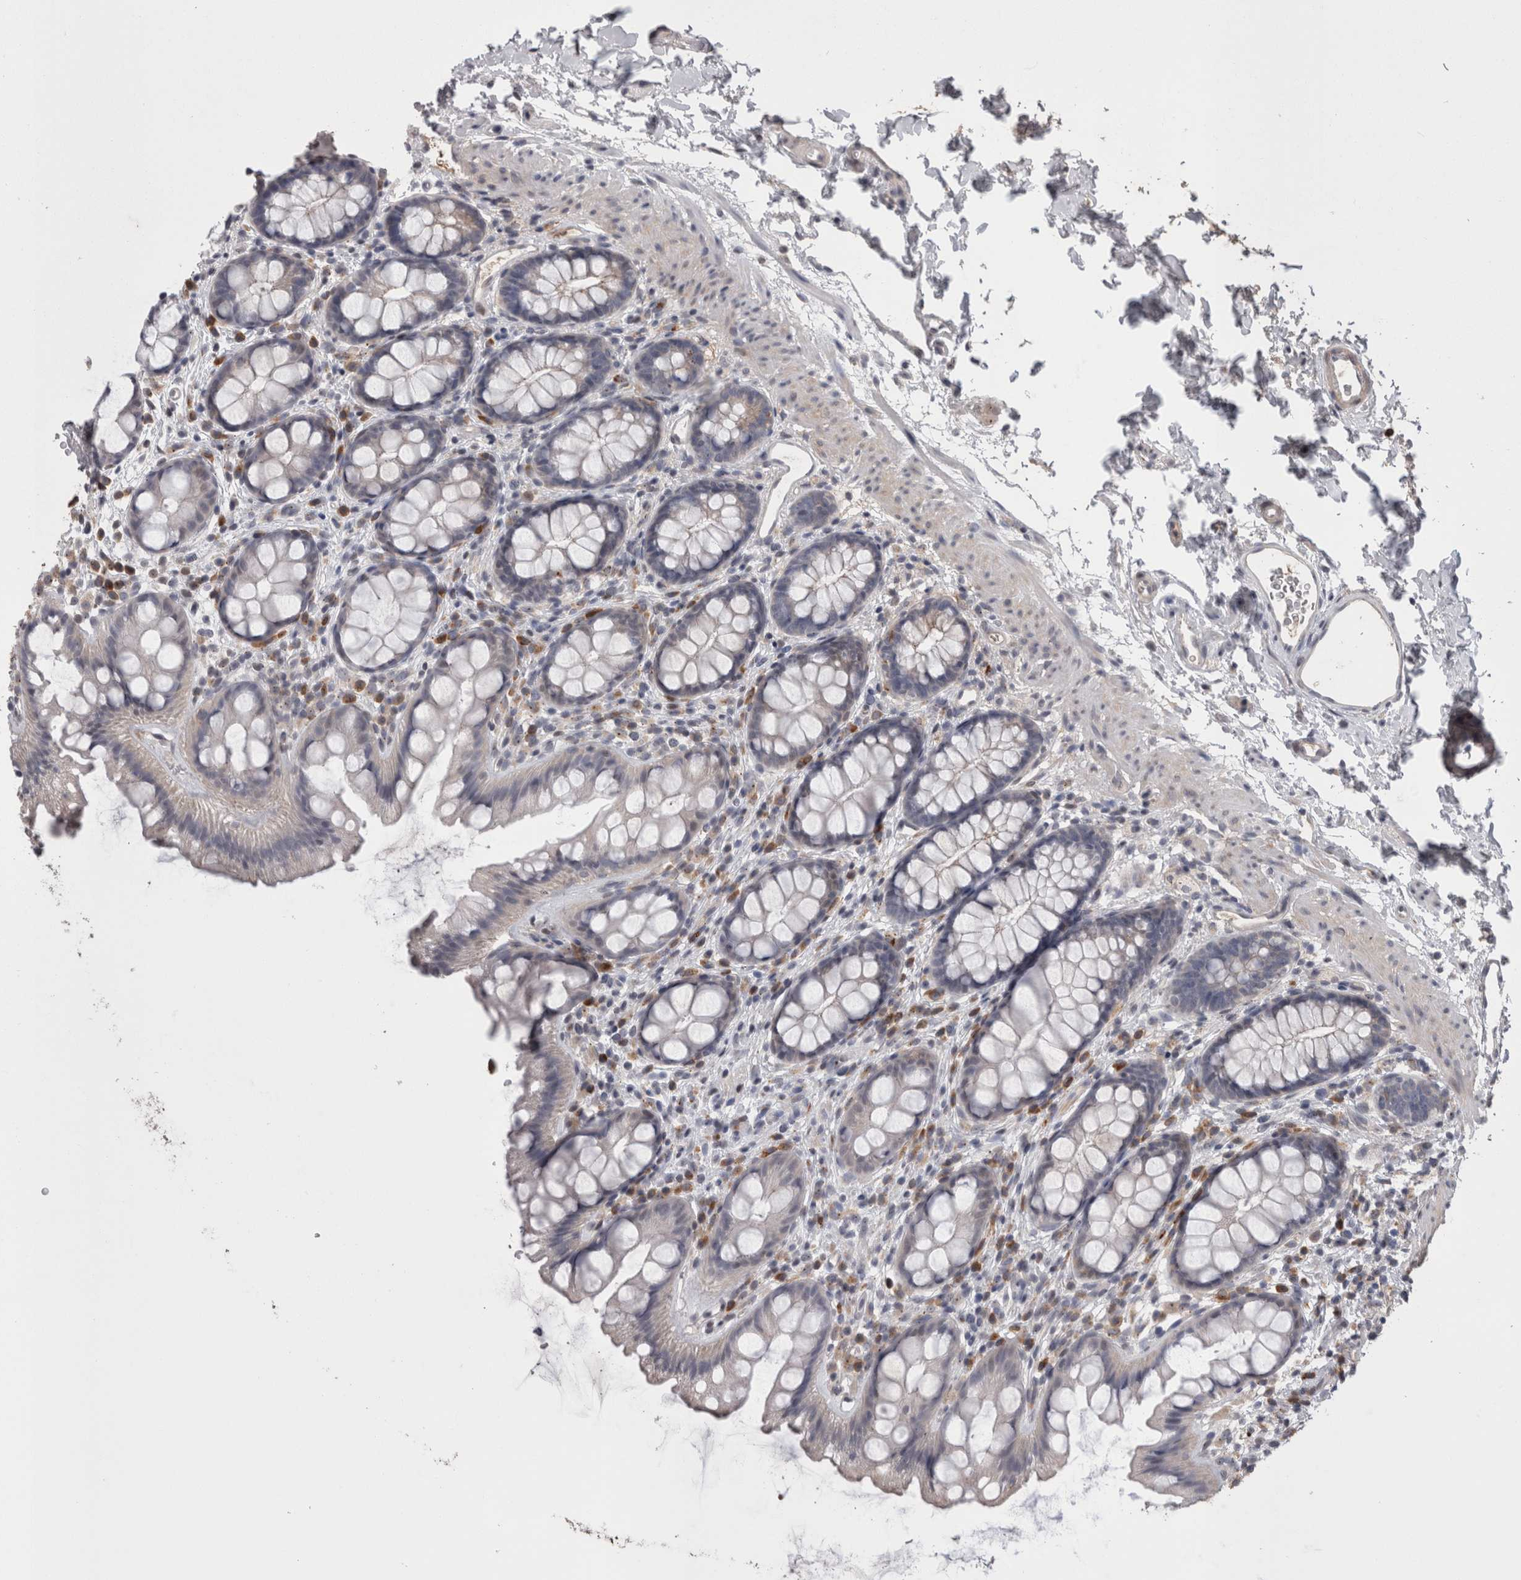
{"staining": {"intensity": "negative", "quantity": "none", "location": "none"}, "tissue": "rectum", "cell_type": "Glandular cells", "image_type": "normal", "snomed": [{"axis": "morphology", "description": "Normal tissue, NOS"}, {"axis": "topography", "description": "Rectum"}], "caption": "Human rectum stained for a protein using immunohistochemistry reveals no expression in glandular cells.", "gene": "STC1", "patient": {"sex": "female", "age": 65}}